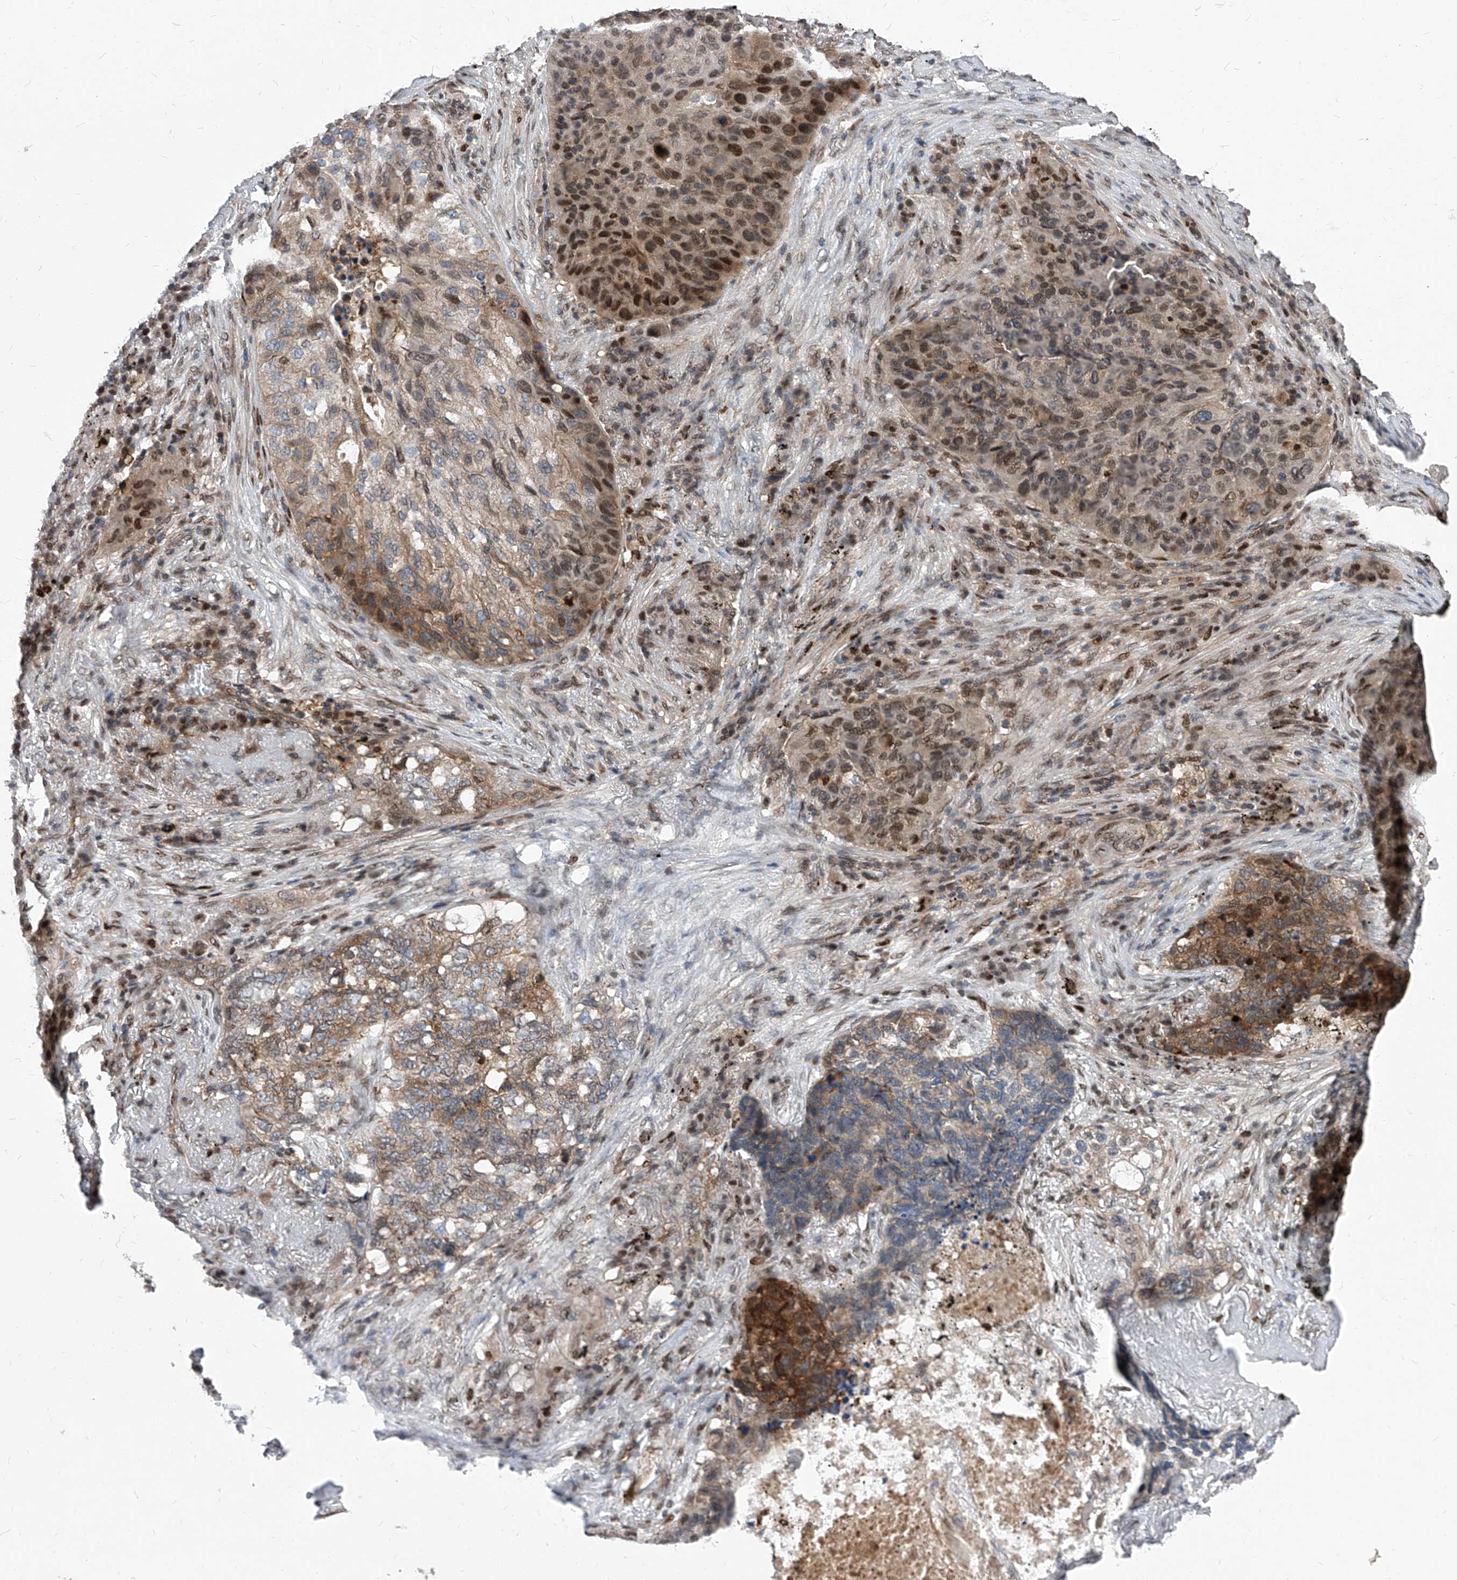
{"staining": {"intensity": "moderate", "quantity": "25%-75%", "location": "cytoplasmic/membranous,nuclear"}, "tissue": "lung cancer", "cell_type": "Tumor cells", "image_type": "cancer", "snomed": [{"axis": "morphology", "description": "Squamous cell carcinoma, NOS"}, {"axis": "topography", "description": "Lung"}], "caption": "Lung cancer tissue exhibits moderate cytoplasmic/membranous and nuclear expression in about 25%-75% of tumor cells, visualized by immunohistochemistry.", "gene": "KPNB1", "patient": {"sex": "female", "age": 63}}